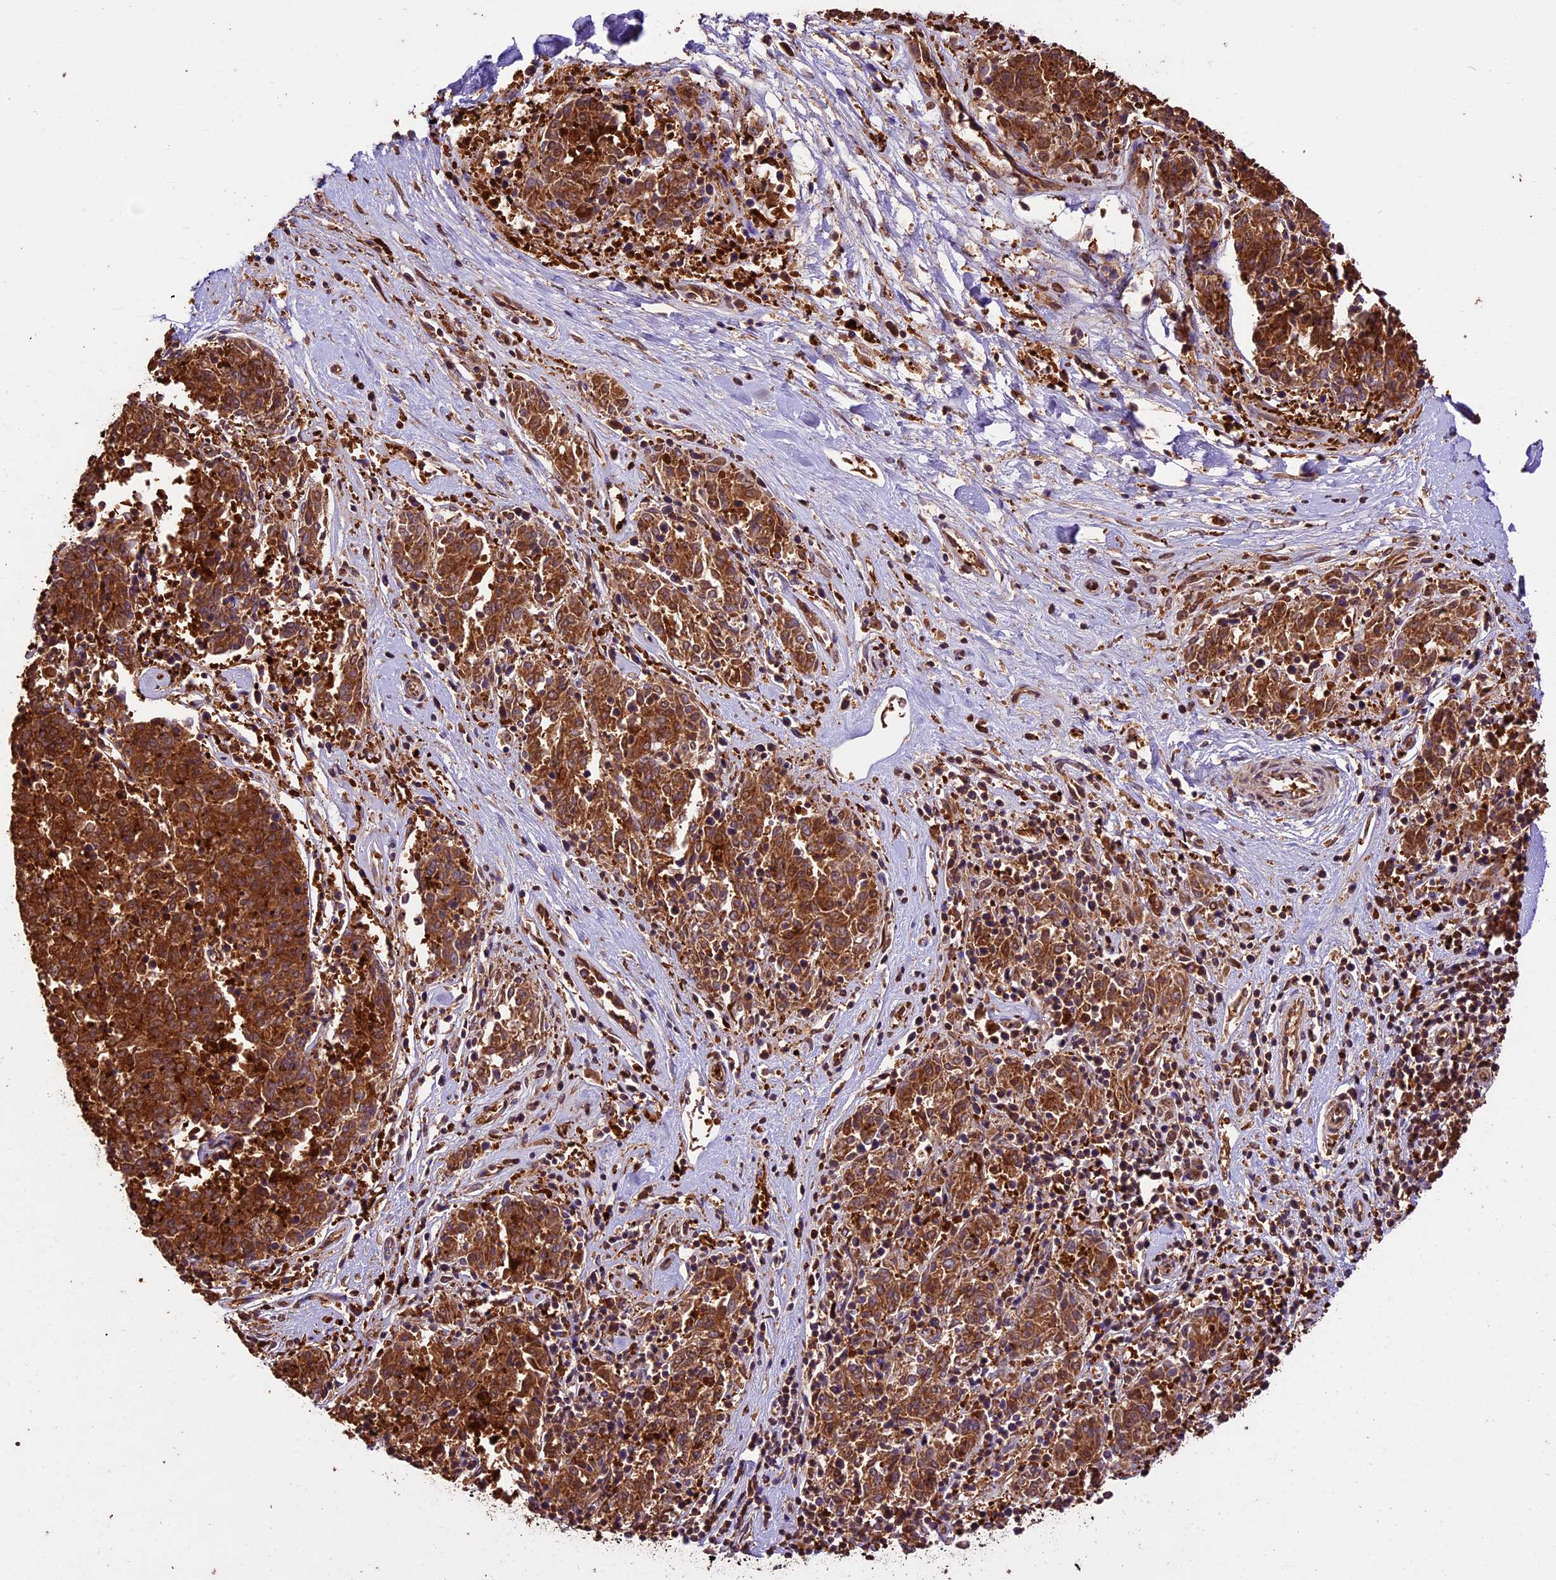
{"staining": {"intensity": "strong", "quantity": ">75%", "location": "cytoplasmic/membranous"}, "tissue": "melanoma", "cell_type": "Tumor cells", "image_type": "cancer", "snomed": [{"axis": "morphology", "description": "Malignant melanoma, NOS"}, {"axis": "topography", "description": "Skin"}], "caption": "Brown immunohistochemical staining in melanoma displays strong cytoplasmic/membranous positivity in approximately >75% of tumor cells.", "gene": "KARS1", "patient": {"sex": "female", "age": 72}}